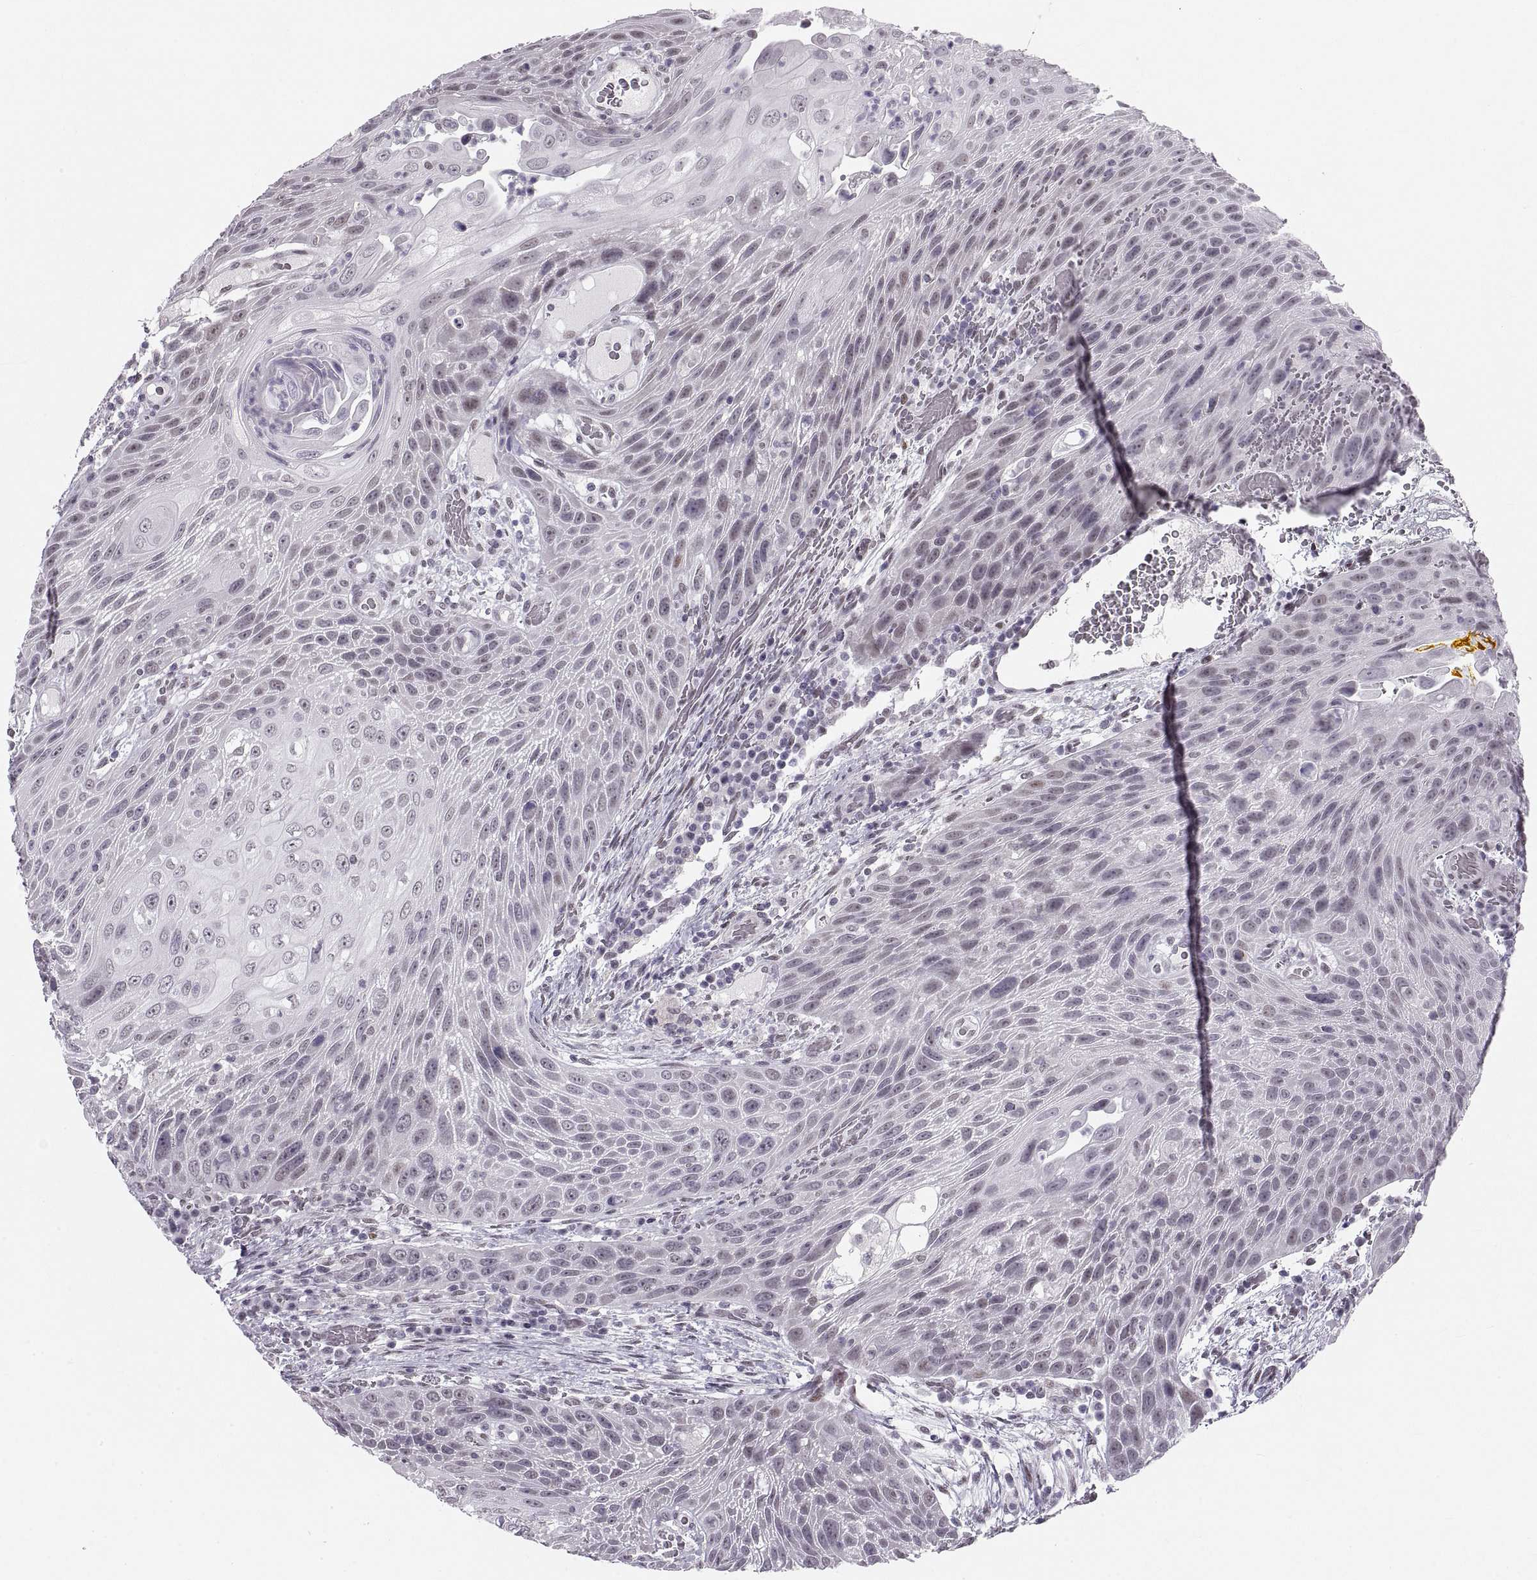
{"staining": {"intensity": "weak", "quantity": "25%-75%", "location": "nuclear"}, "tissue": "head and neck cancer", "cell_type": "Tumor cells", "image_type": "cancer", "snomed": [{"axis": "morphology", "description": "Squamous cell carcinoma, NOS"}, {"axis": "topography", "description": "Head-Neck"}], "caption": "Approximately 25%-75% of tumor cells in head and neck squamous cell carcinoma exhibit weak nuclear protein staining as visualized by brown immunohistochemical staining.", "gene": "NANOS3", "patient": {"sex": "male", "age": 69}}